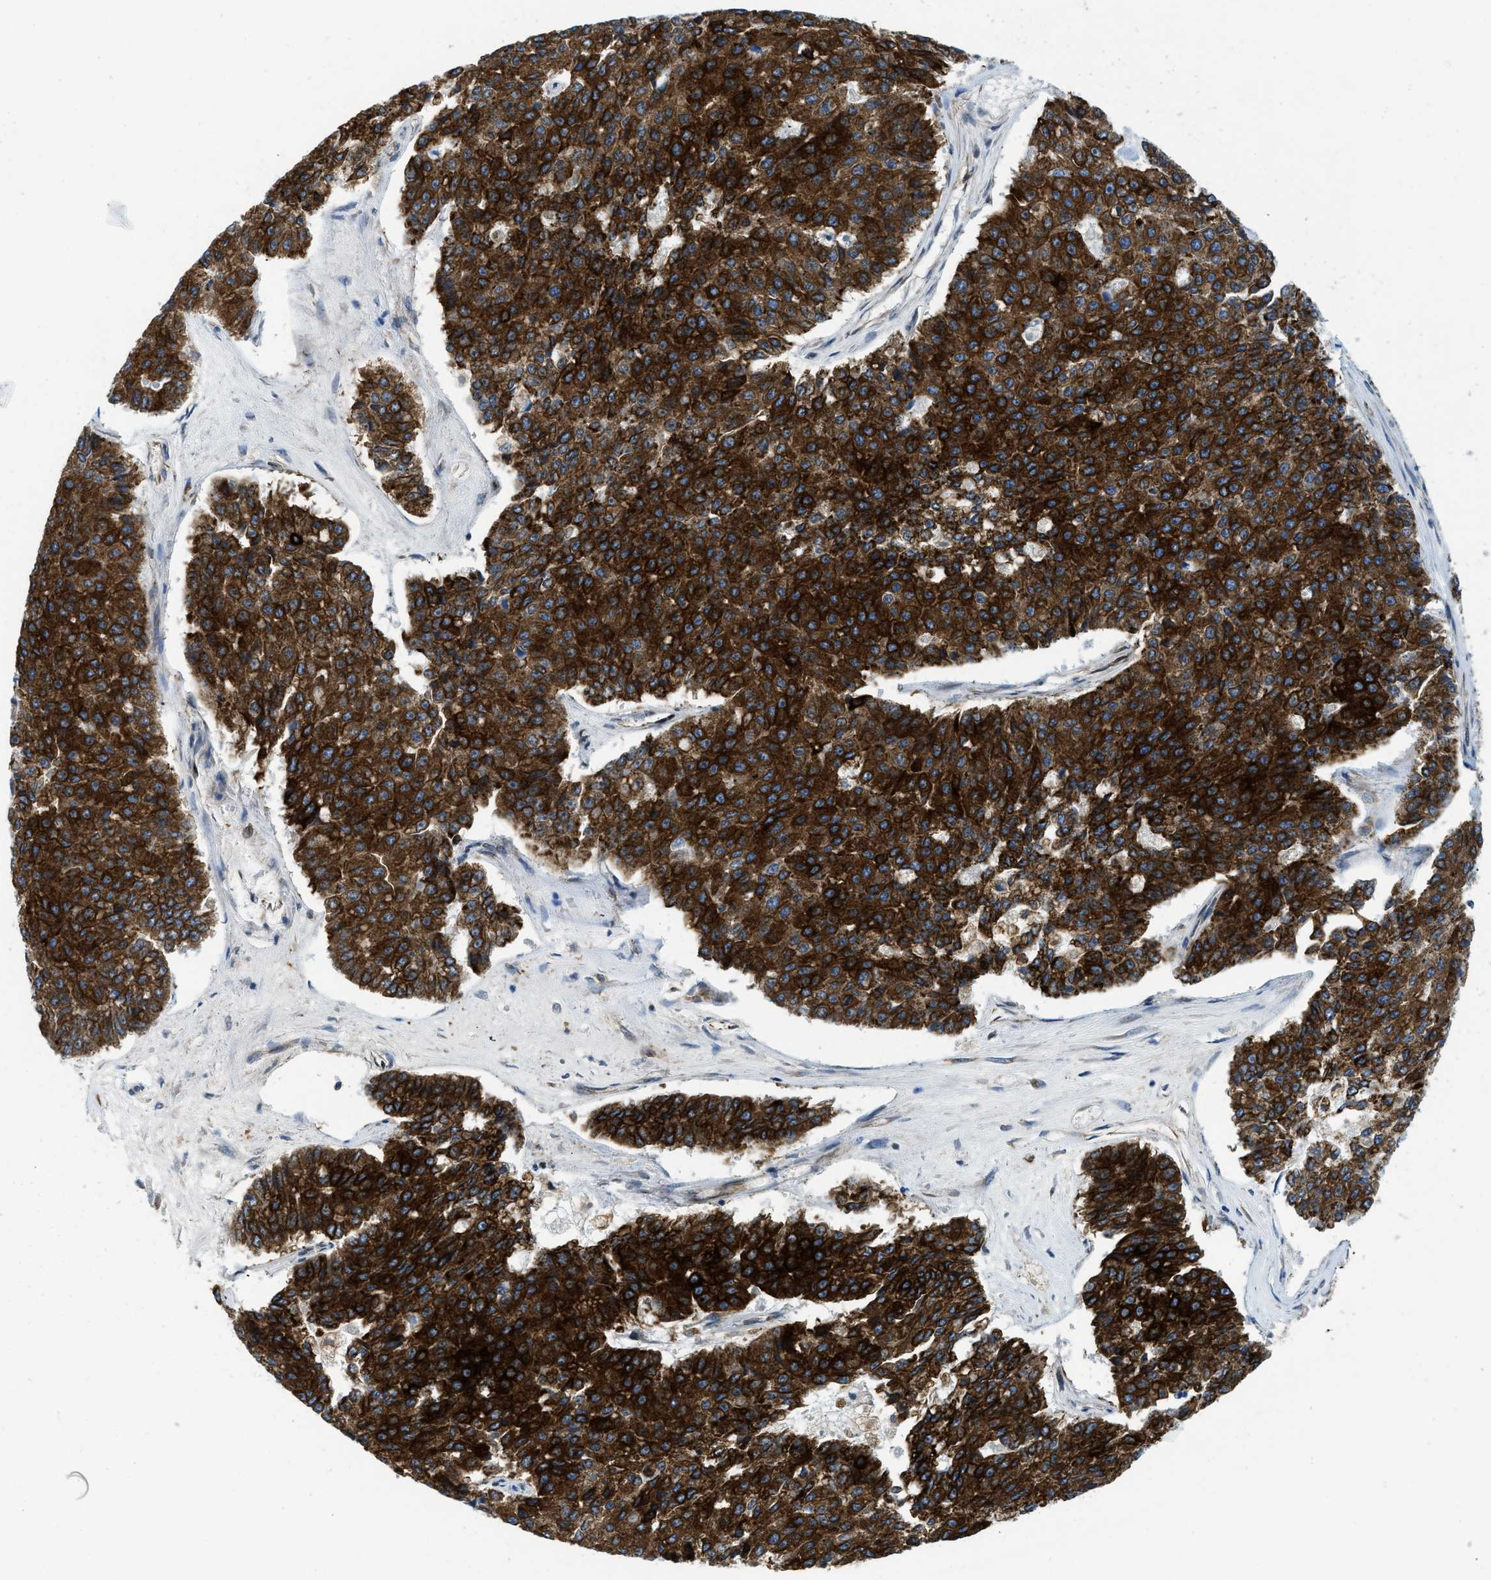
{"staining": {"intensity": "strong", "quantity": ">75%", "location": "cytoplasmic/membranous"}, "tissue": "pancreatic cancer", "cell_type": "Tumor cells", "image_type": "cancer", "snomed": [{"axis": "morphology", "description": "Adenocarcinoma, NOS"}, {"axis": "topography", "description": "Pancreas"}], "caption": "The photomicrograph demonstrates a brown stain indicating the presence of a protein in the cytoplasmic/membranous of tumor cells in pancreatic cancer (adenocarcinoma).", "gene": "BCAP31", "patient": {"sex": "male", "age": 50}}